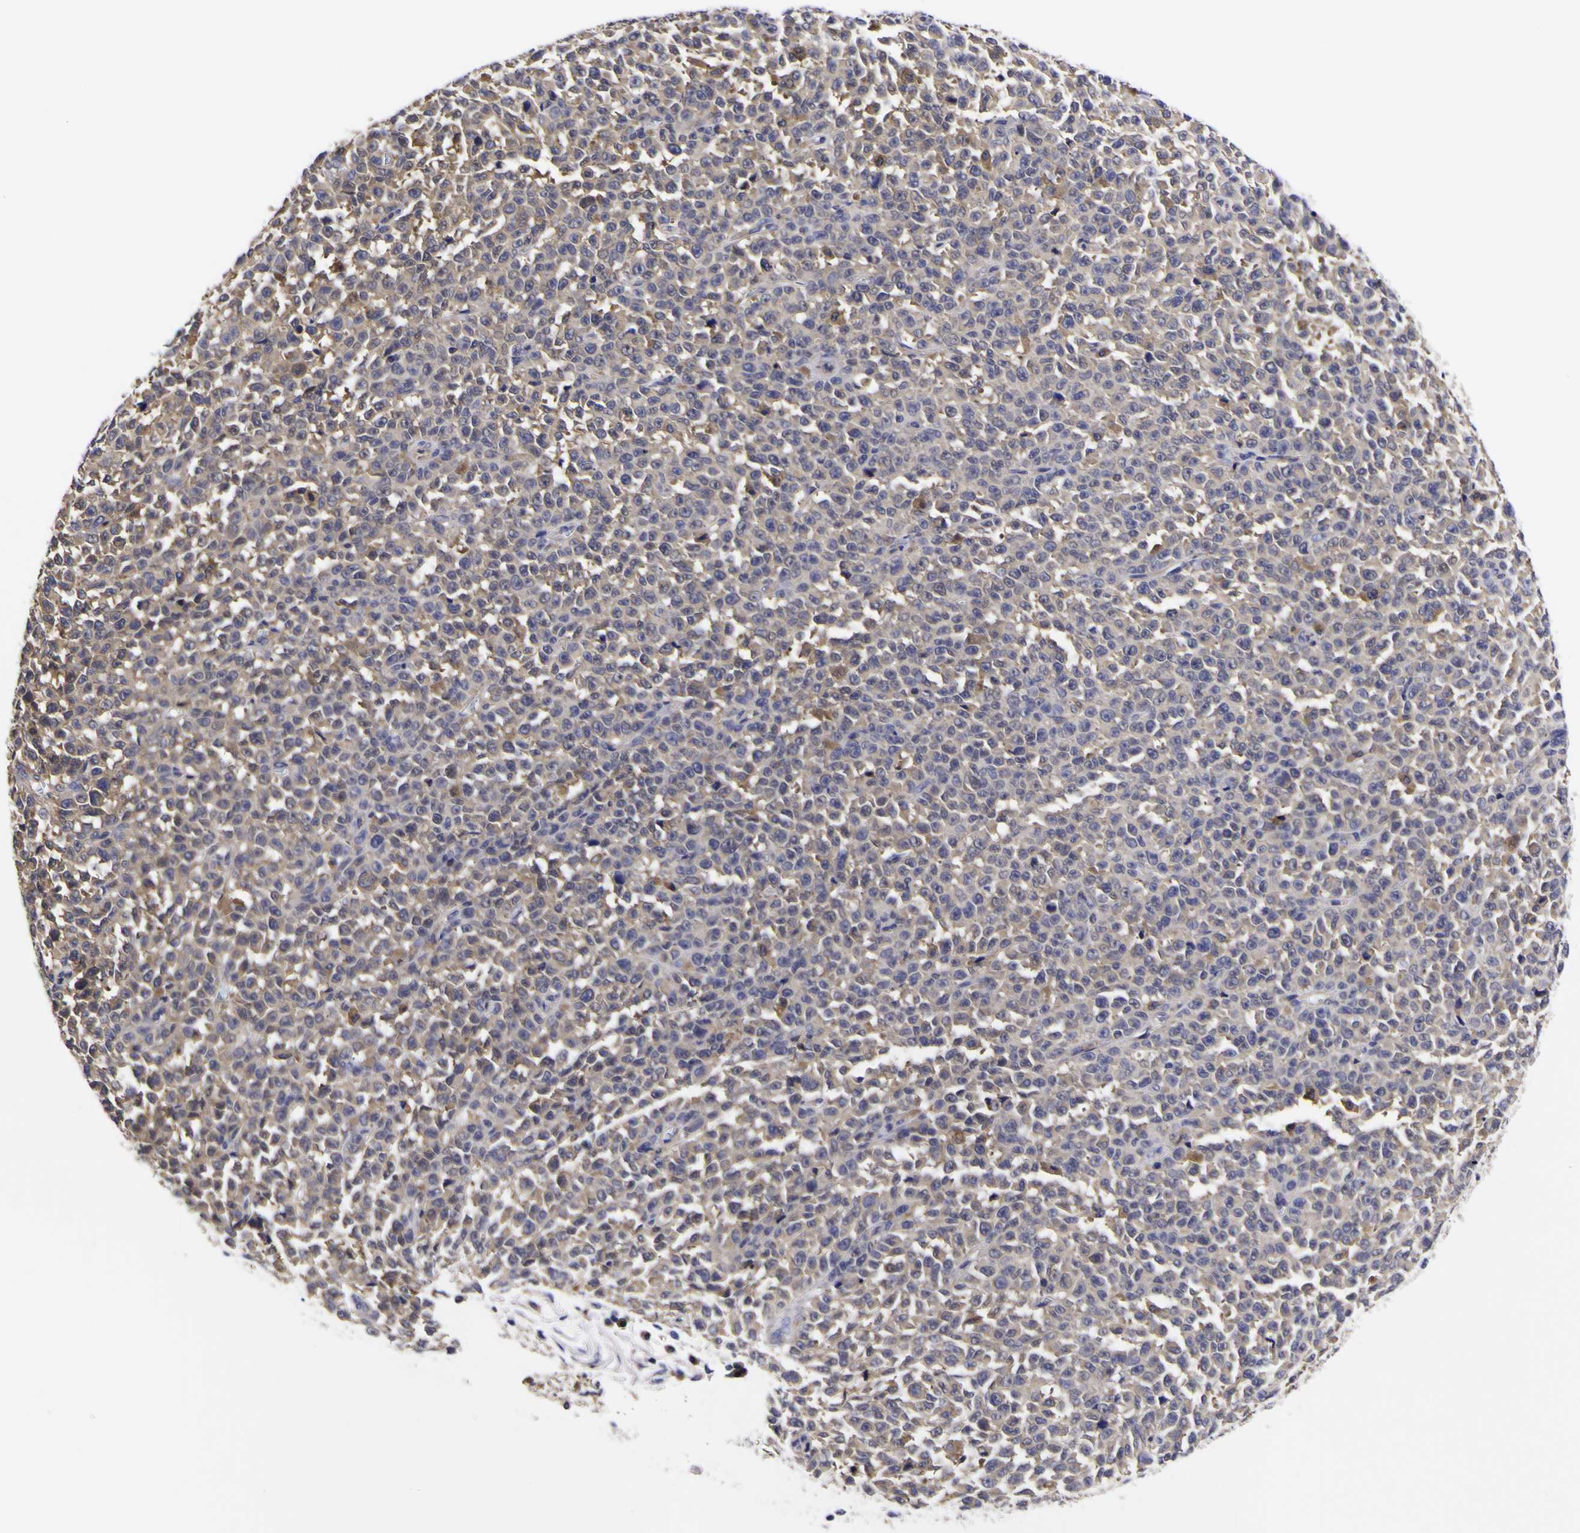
{"staining": {"intensity": "weak", "quantity": "25%-75%", "location": "cytoplasmic/membranous"}, "tissue": "melanoma", "cell_type": "Tumor cells", "image_type": "cancer", "snomed": [{"axis": "morphology", "description": "Malignant melanoma, NOS"}, {"axis": "topography", "description": "Skin"}], "caption": "Protein staining shows weak cytoplasmic/membranous staining in approximately 25%-75% of tumor cells in melanoma.", "gene": "MAPK14", "patient": {"sex": "female", "age": 82}}